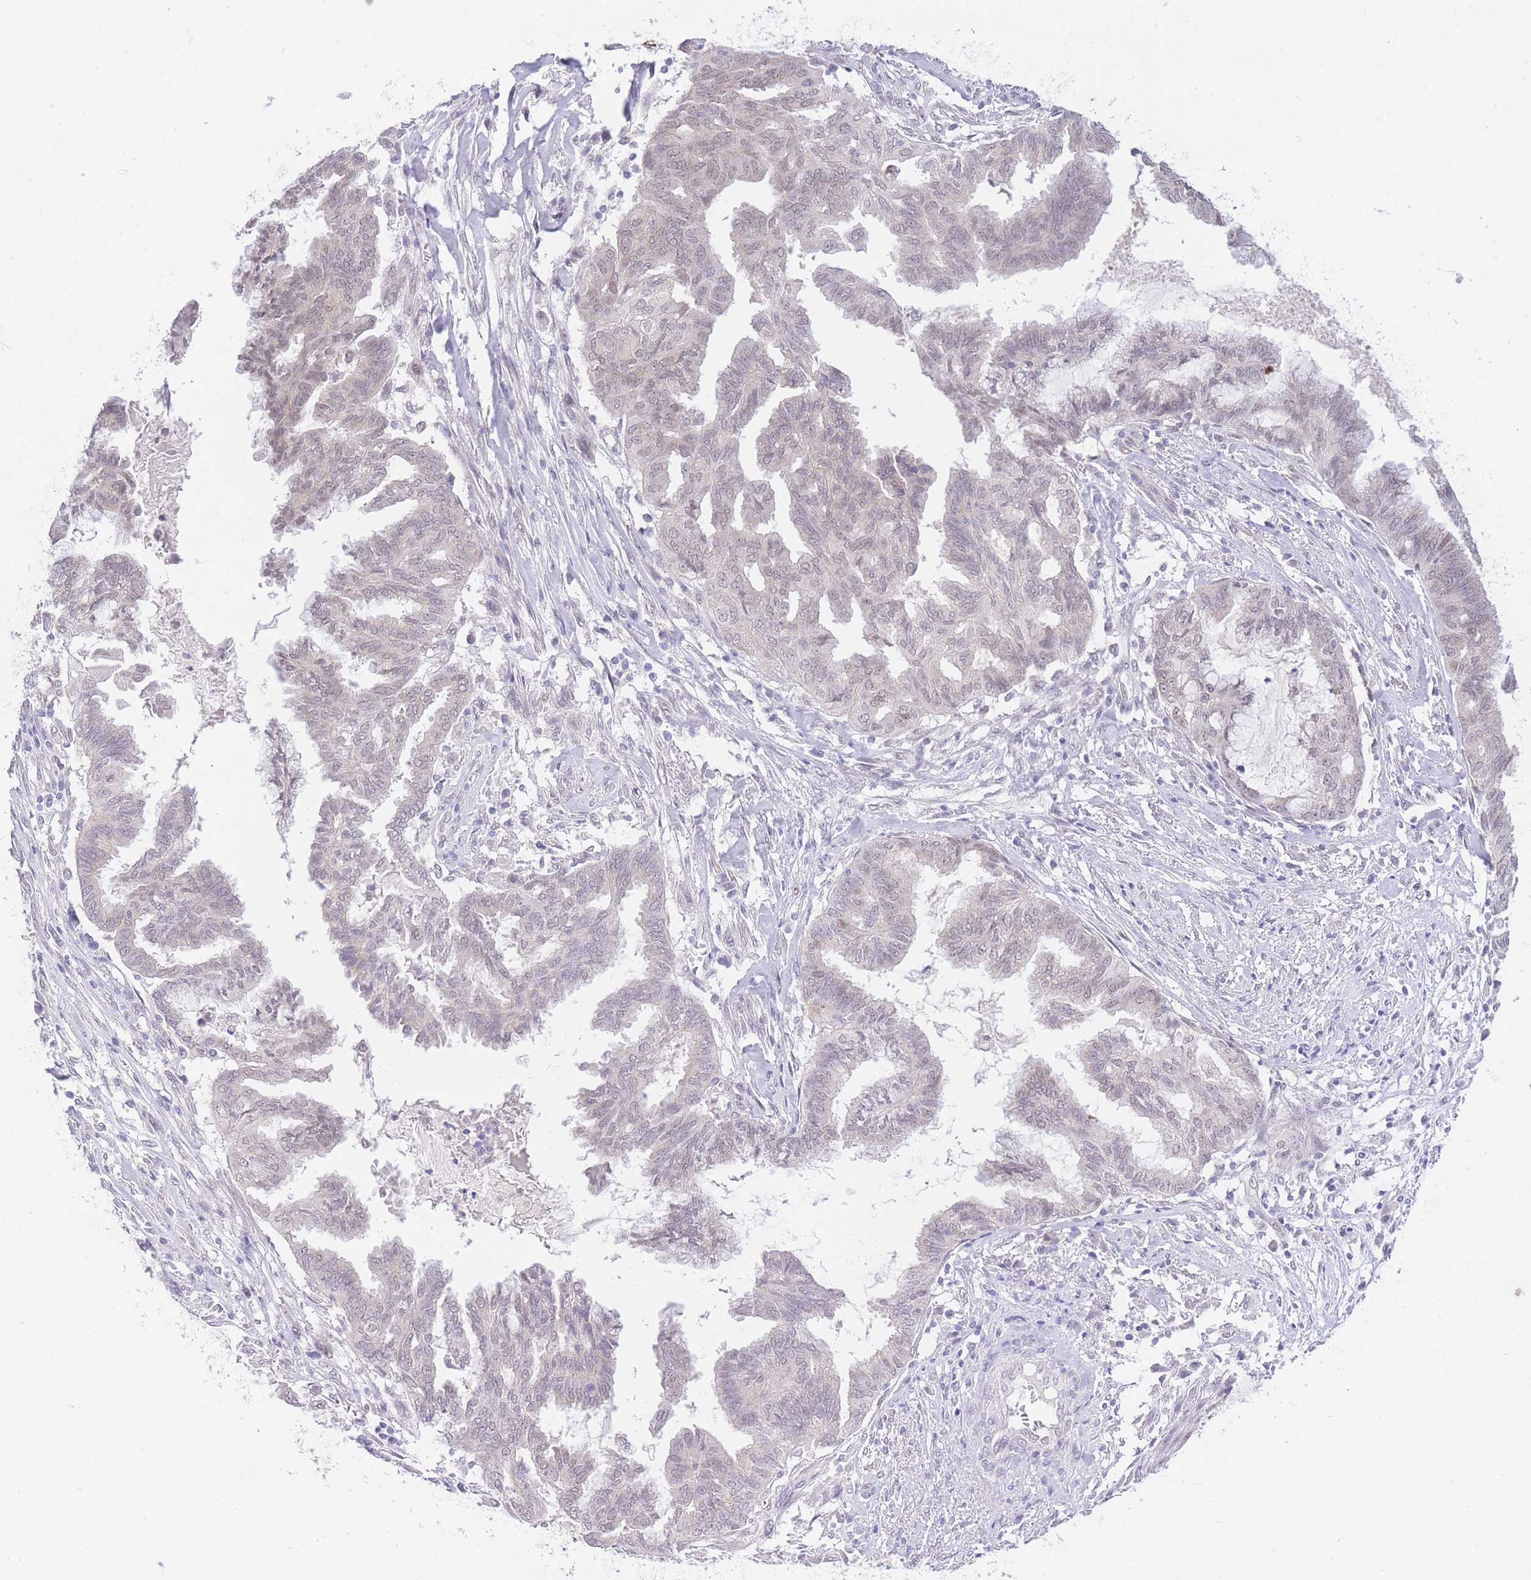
{"staining": {"intensity": "weak", "quantity": "25%-75%", "location": "nuclear"}, "tissue": "endometrial cancer", "cell_type": "Tumor cells", "image_type": "cancer", "snomed": [{"axis": "morphology", "description": "Adenocarcinoma, NOS"}, {"axis": "topography", "description": "Endometrium"}], "caption": "Endometrial cancer (adenocarcinoma) was stained to show a protein in brown. There is low levels of weak nuclear staining in about 25%-75% of tumor cells.", "gene": "UBXN7", "patient": {"sex": "female", "age": 86}}